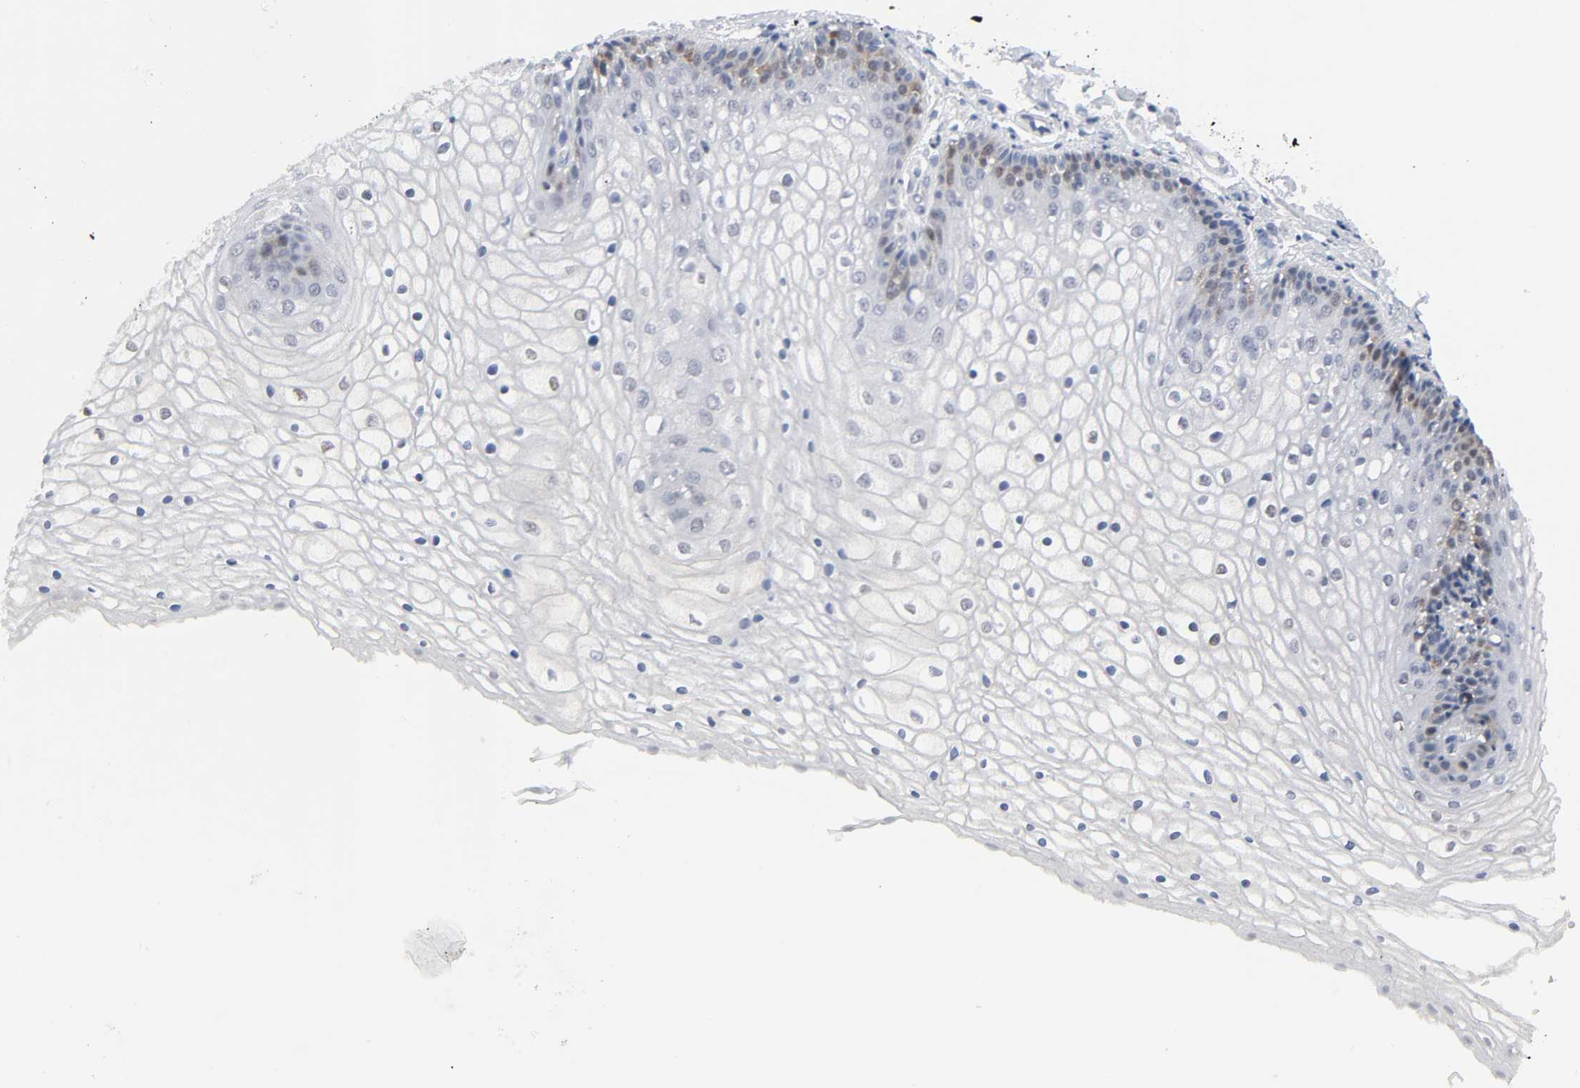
{"staining": {"intensity": "weak", "quantity": "<25%", "location": "cytoplasmic/membranous,nuclear"}, "tissue": "vagina", "cell_type": "Squamous epithelial cells", "image_type": "normal", "snomed": [{"axis": "morphology", "description": "Normal tissue, NOS"}, {"axis": "topography", "description": "Vagina"}], "caption": "Immunohistochemistry micrograph of normal vagina: vagina stained with DAB displays no significant protein staining in squamous epithelial cells. (DAB (3,3'-diaminobenzidine) immunohistochemistry with hematoxylin counter stain).", "gene": "WEE1", "patient": {"sex": "female", "age": 34}}